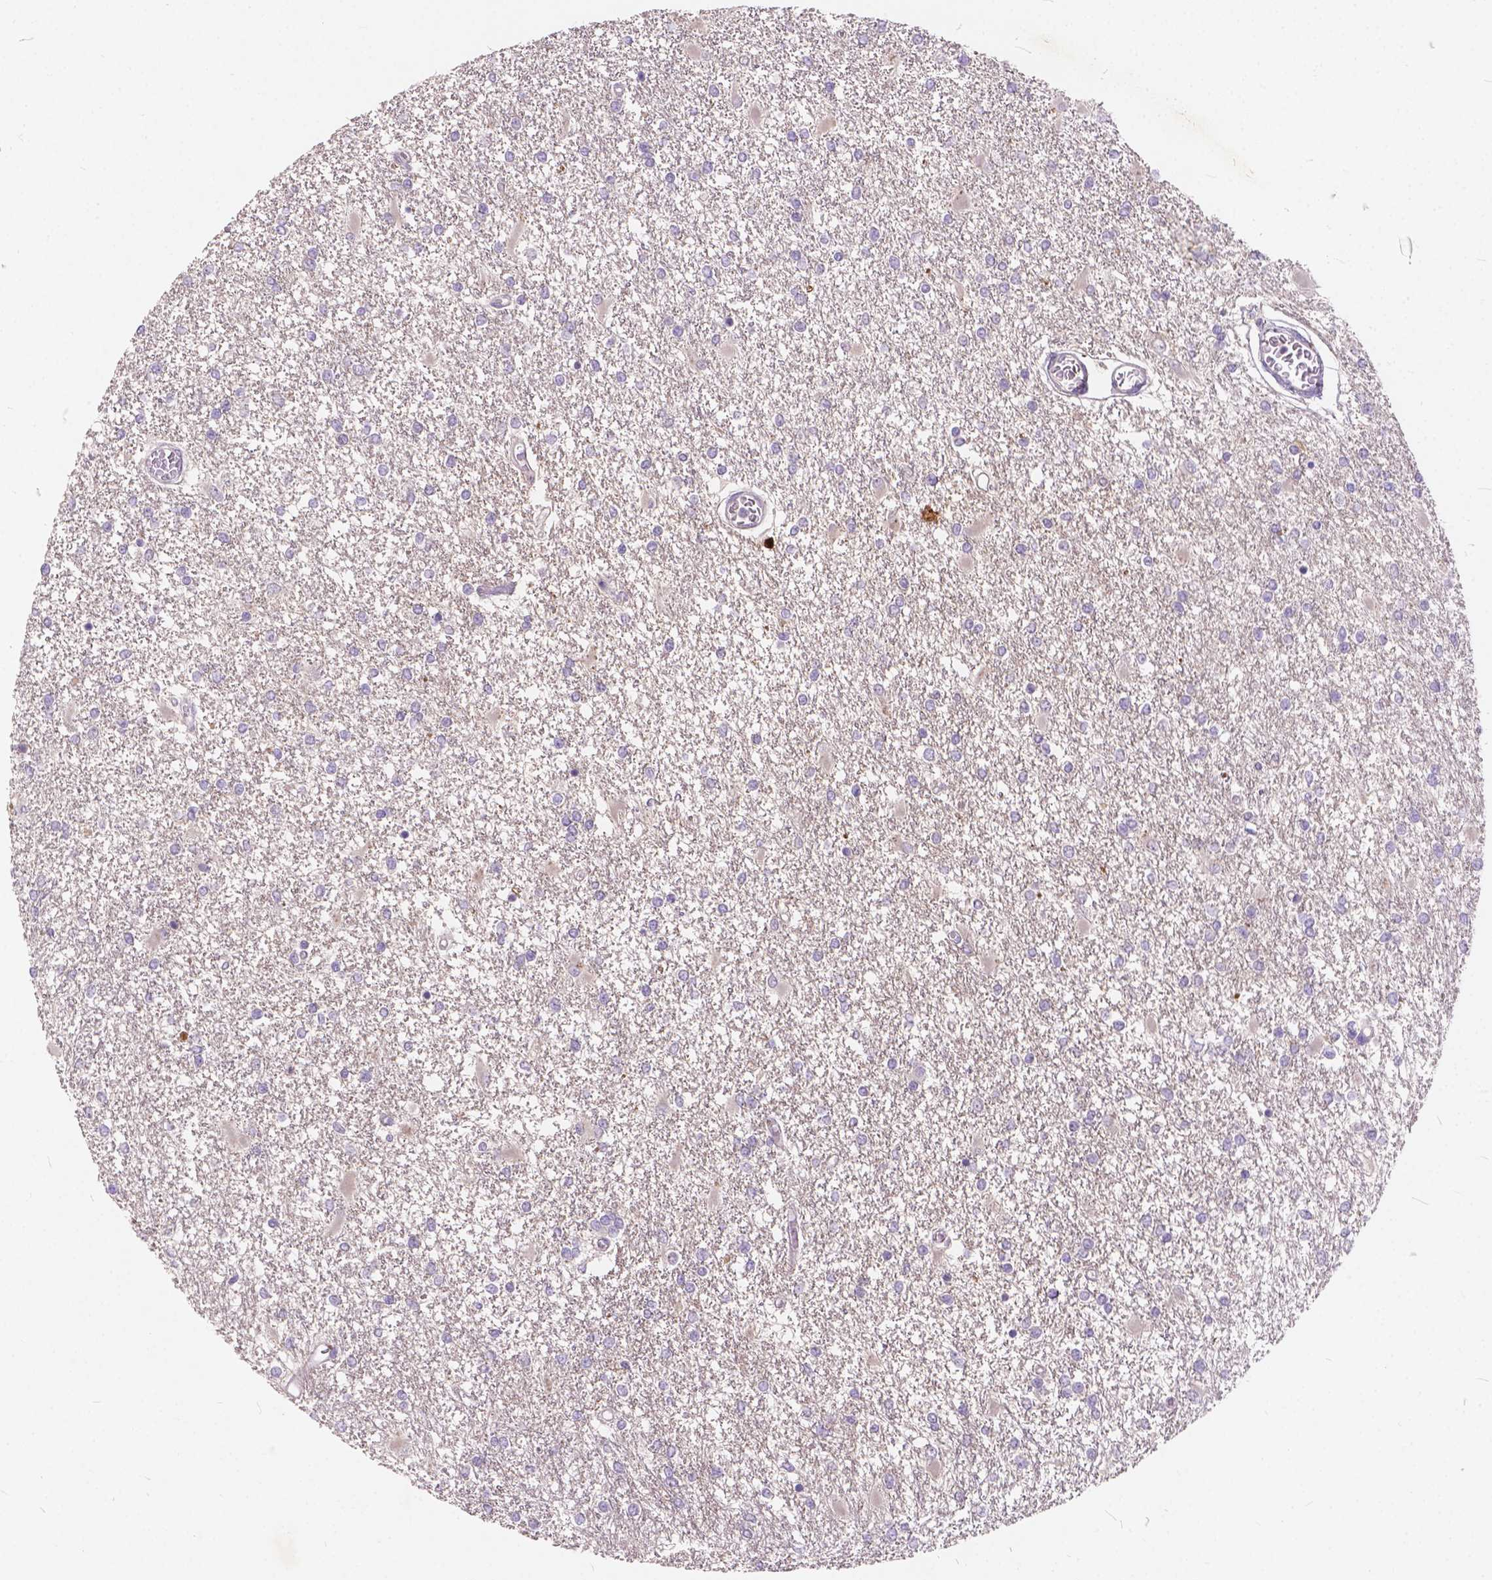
{"staining": {"intensity": "negative", "quantity": "none", "location": "none"}, "tissue": "glioma", "cell_type": "Tumor cells", "image_type": "cancer", "snomed": [{"axis": "morphology", "description": "Glioma, malignant, High grade"}, {"axis": "topography", "description": "Cerebral cortex"}], "caption": "High magnification brightfield microscopy of high-grade glioma (malignant) stained with DAB (brown) and counterstained with hematoxylin (blue): tumor cells show no significant staining.", "gene": "PEX11G", "patient": {"sex": "male", "age": 79}}